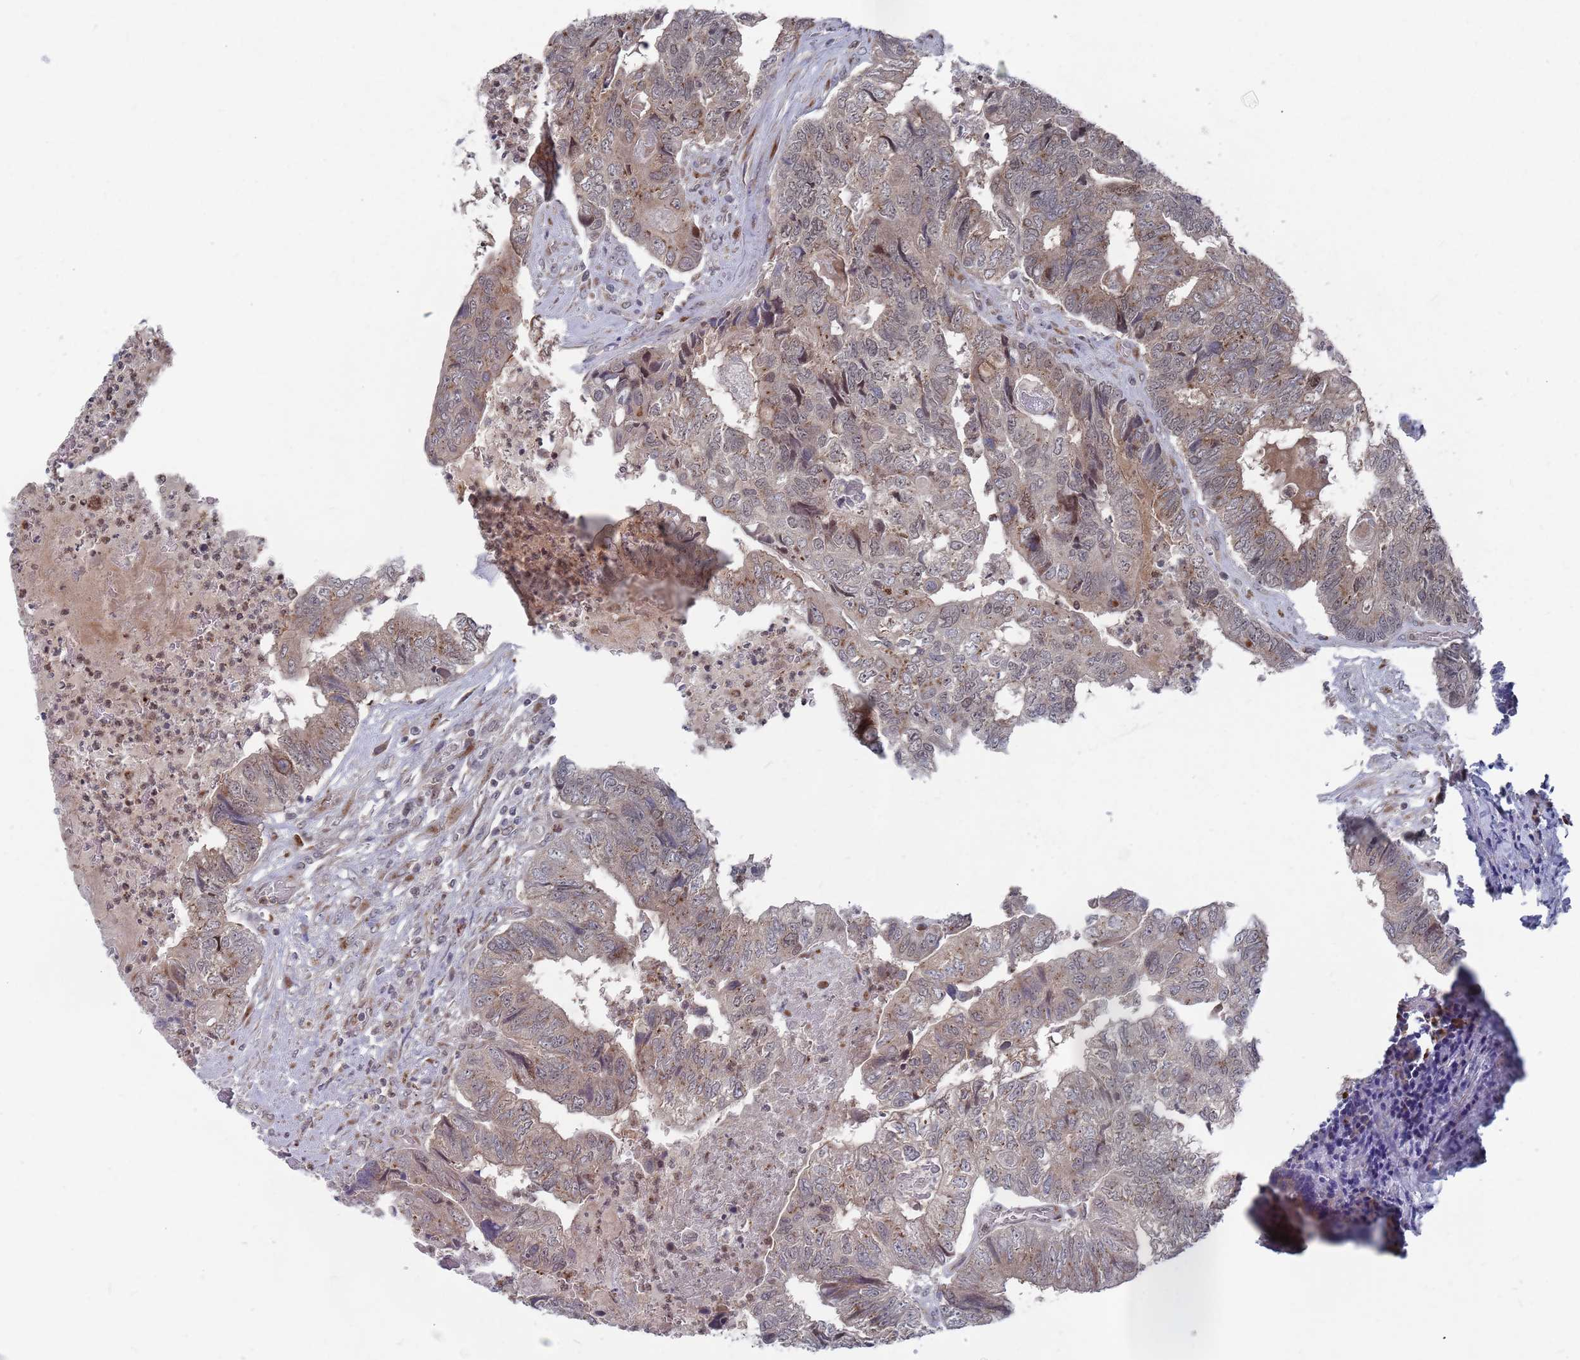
{"staining": {"intensity": "moderate", "quantity": ">75%", "location": "cytoplasmic/membranous"}, "tissue": "colorectal cancer", "cell_type": "Tumor cells", "image_type": "cancer", "snomed": [{"axis": "morphology", "description": "Adenocarcinoma, NOS"}, {"axis": "topography", "description": "Colon"}], "caption": "Tumor cells exhibit medium levels of moderate cytoplasmic/membranous positivity in about >75% of cells in colorectal cancer (adenocarcinoma). The protein of interest is stained brown, and the nuclei are stained in blue (DAB IHC with brightfield microscopy, high magnification).", "gene": "FMO4", "patient": {"sex": "female", "age": 67}}